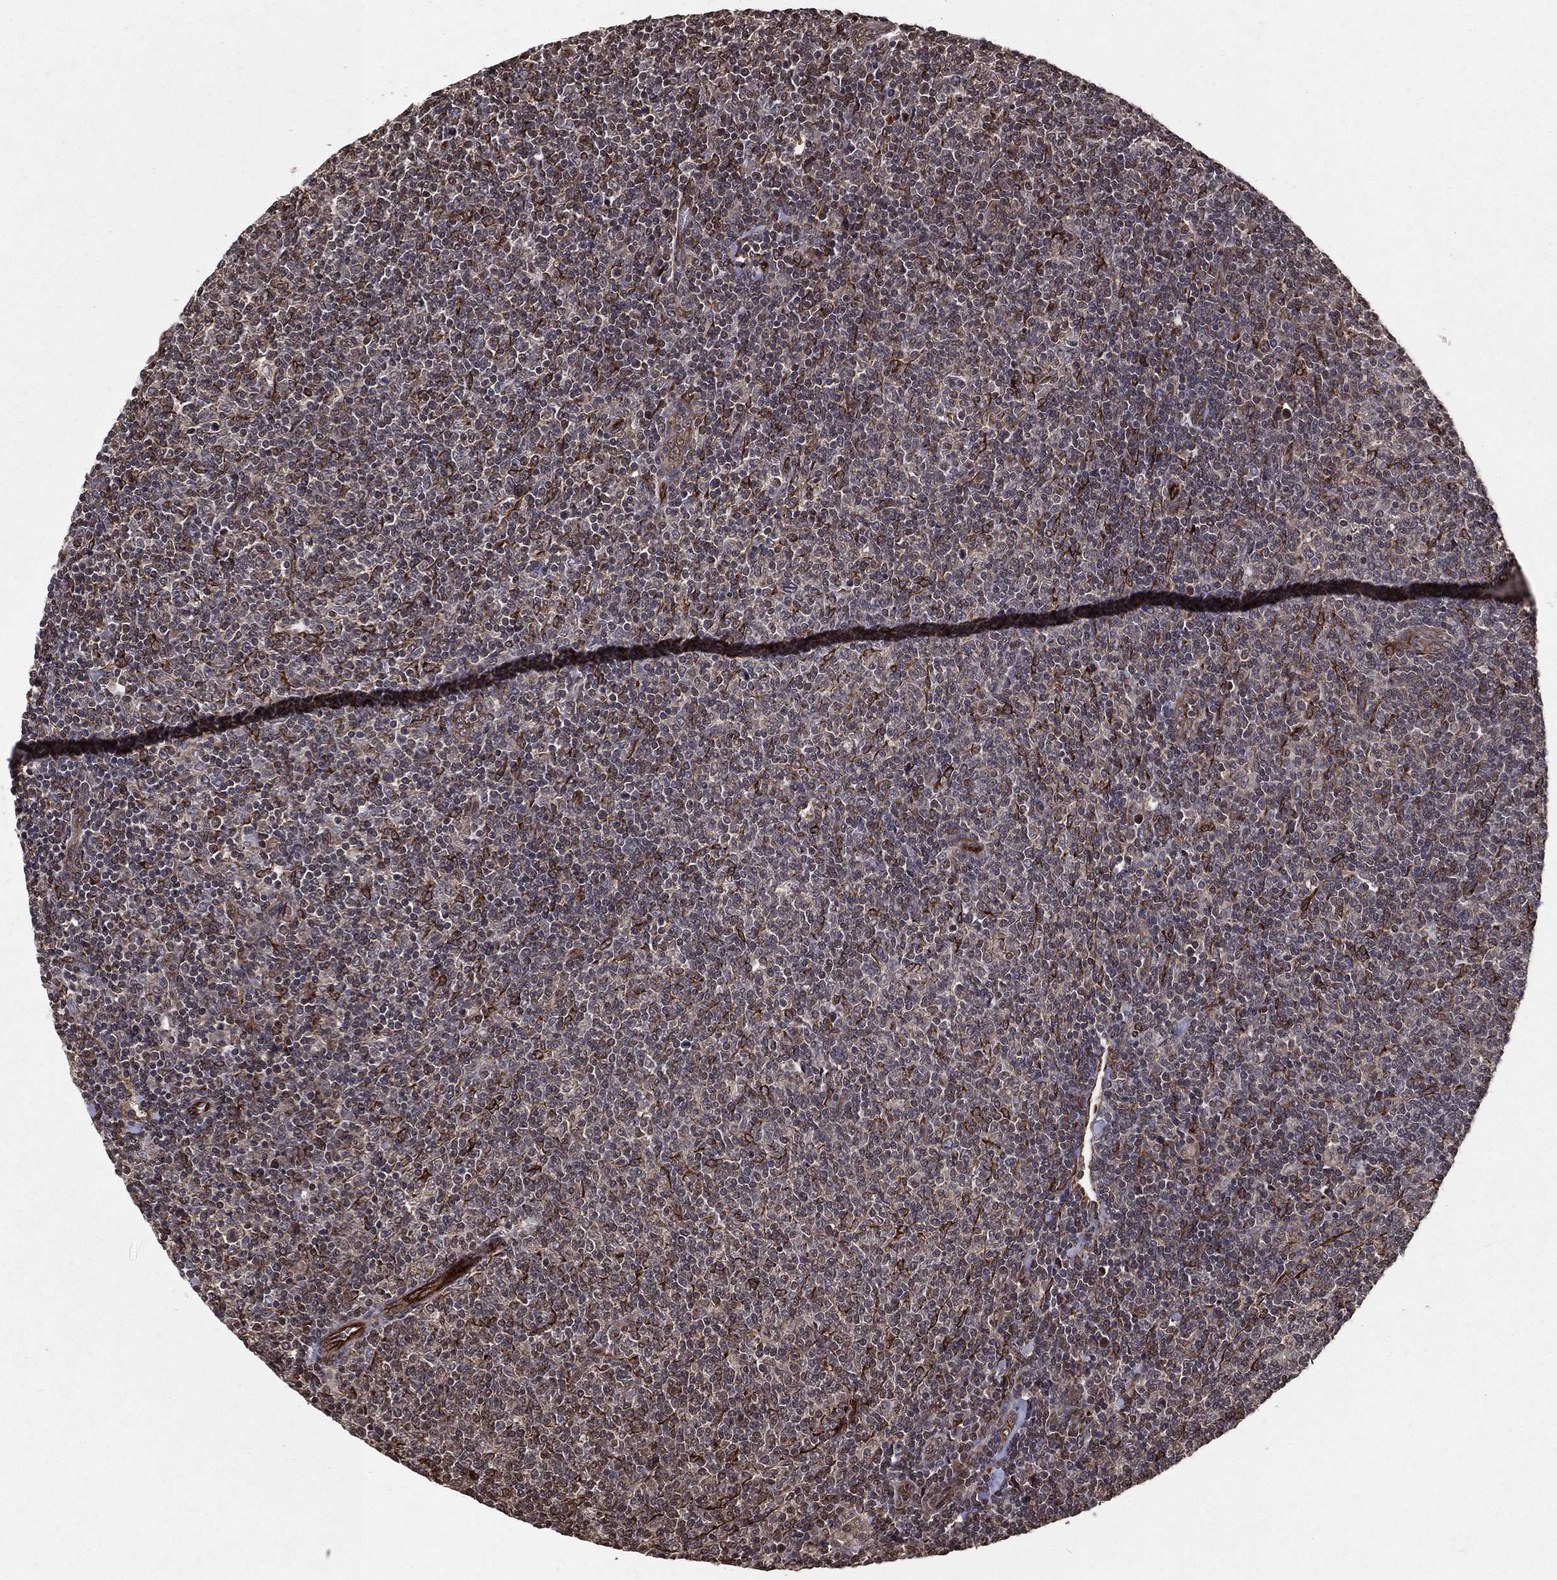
{"staining": {"intensity": "negative", "quantity": "none", "location": "none"}, "tissue": "lymphoma", "cell_type": "Tumor cells", "image_type": "cancer", "snomed": [{"axis": "morphology", "description": "Malignant lymphoma, non-Hodgkin's type, Low grade"}, {"axis": "topography", "description": "Lymph node"}], "caption": "Micrograph shows no protein staining in tumor cells of lymphoma tissue.", "gene": "CERS2", "patient": {"sex": "male", "age": 52}}